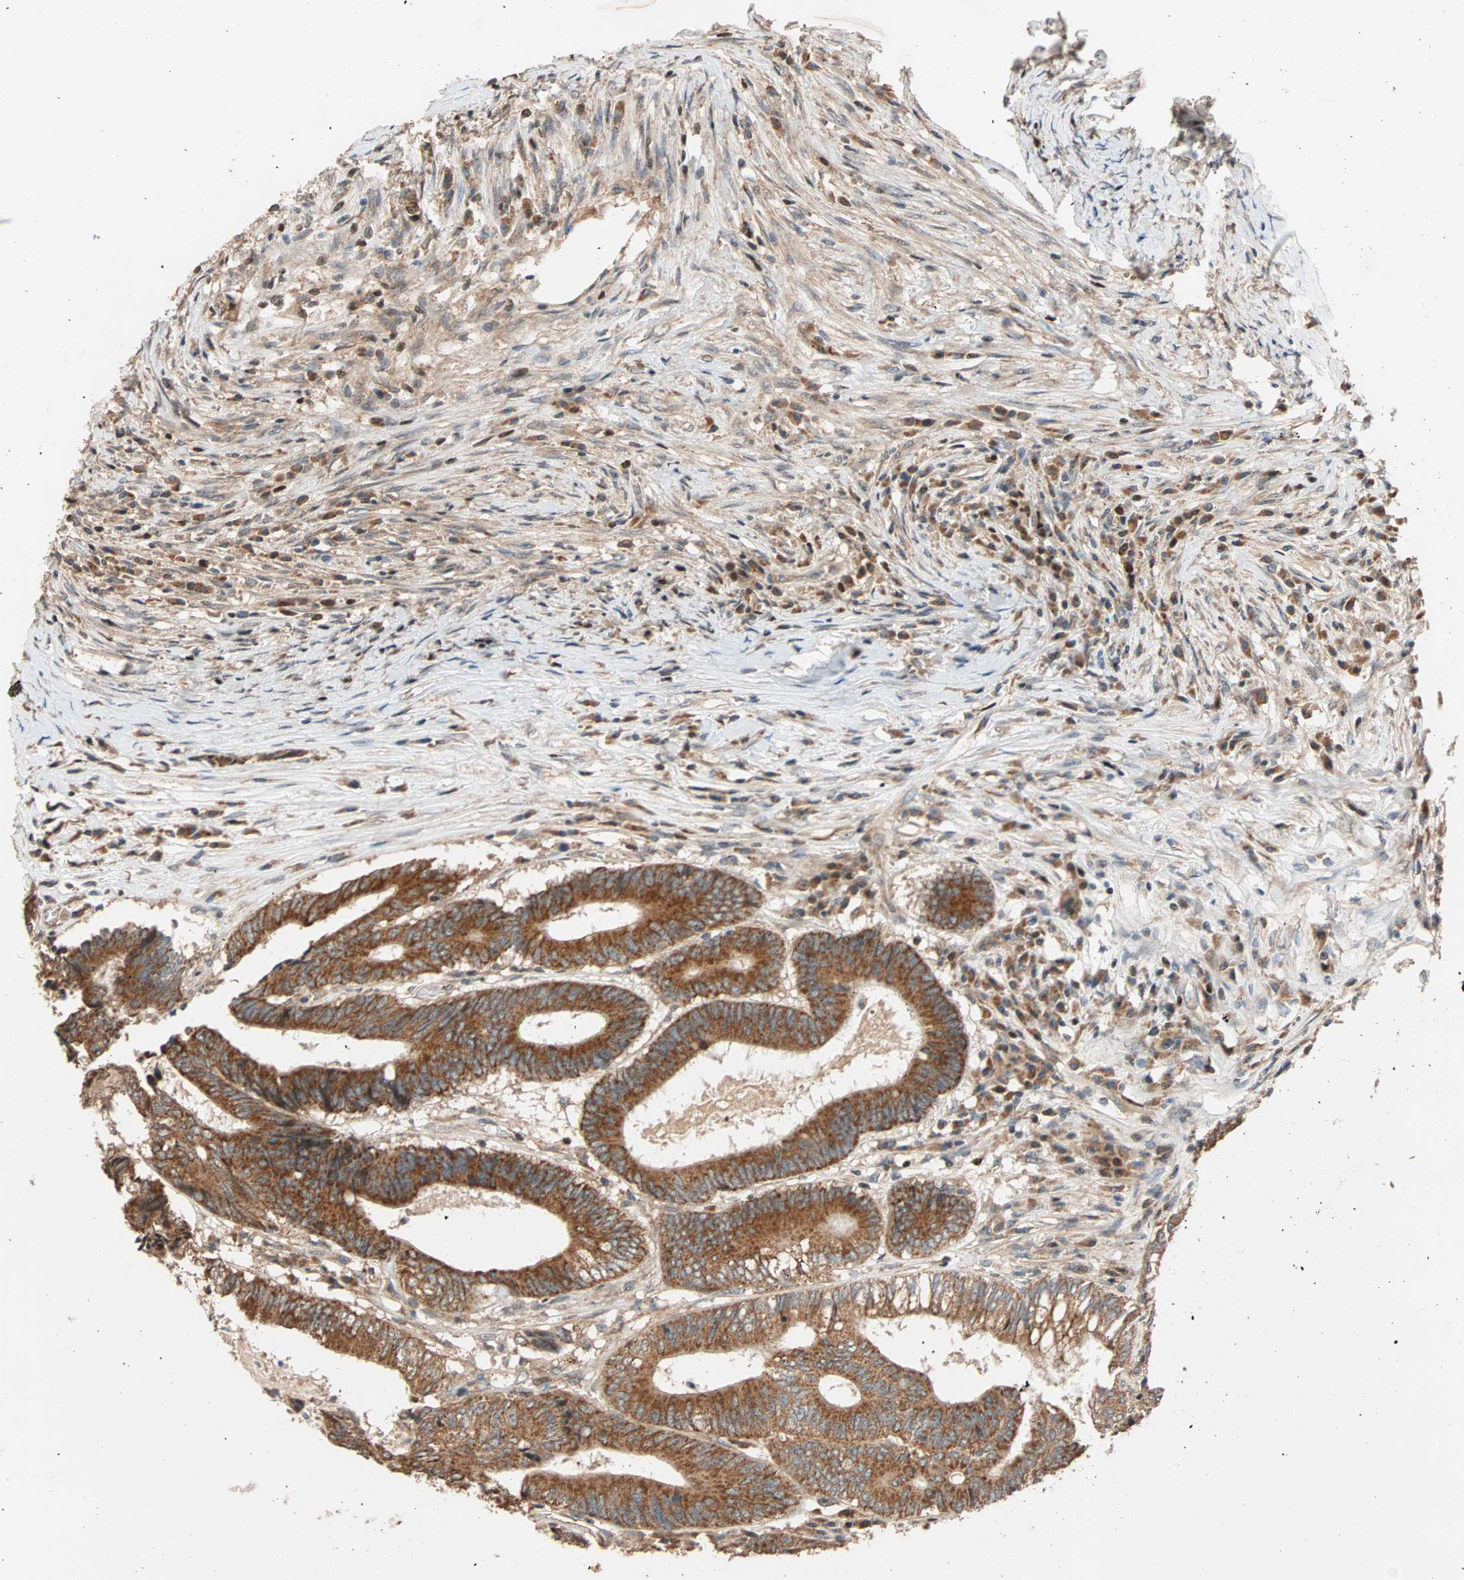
{"staining": {"intensity": "strong", "quantity": ">75%", "location": "cytoplasmic/membranous"}, "tissue": "colorectal cancer", "cell_type": "Tumor cells", "image_type": "cancer", "snomed": [{"axis": "morphology", "description": "Adenocarcinoma, NOS"}, {"axis": "topography", "description": "Rectum"}], "caption": "Strong cytoplasmic/membranous protein positivity is present in about >75% of tumor cells in colorectal cancer.", "gene": "HECW1", "patient": {"sex": "male", "age": 63}}